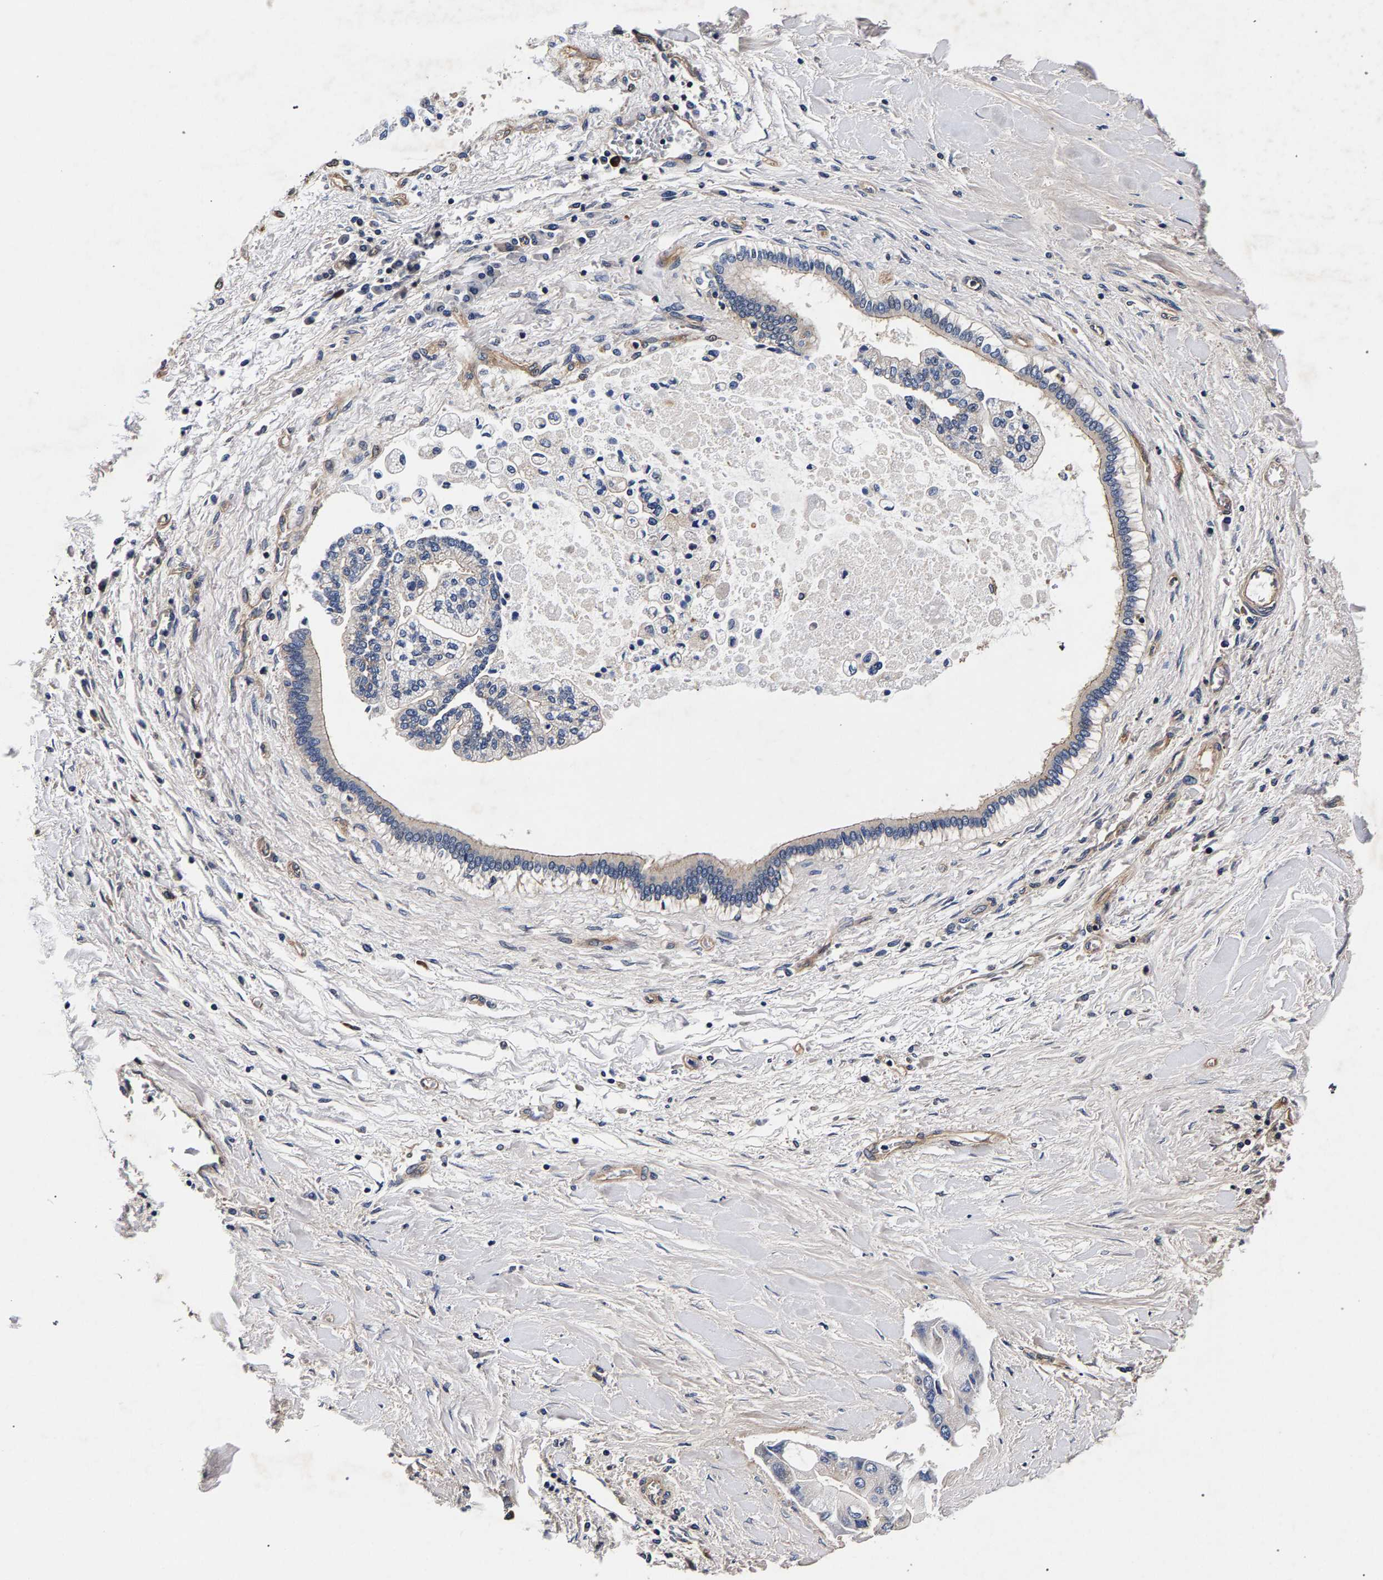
{"staining": {"intensity": "negative", "quantity": "none", "location": "none"}, "tissue": "liver cancer", "cell_type": "Tumor cells", "image_type": "cancer", "snomed": [{"axis": "morphology", "description": "Cholangiocarcinoma"}, {"axis": "topography", "description": "Liver"}], "caption": "Liver cancer (cholangiocarcinoma) was stained to show a protein in brown. There is no significant expression in tumor cells. (Stains: DAB immunohistochemistry with hematoxylin counter stain, Microscopy: brightfield microscopy at high magnification).", "gene": "MARCHF7", "patient": {"sex": "male", "age": 50}}